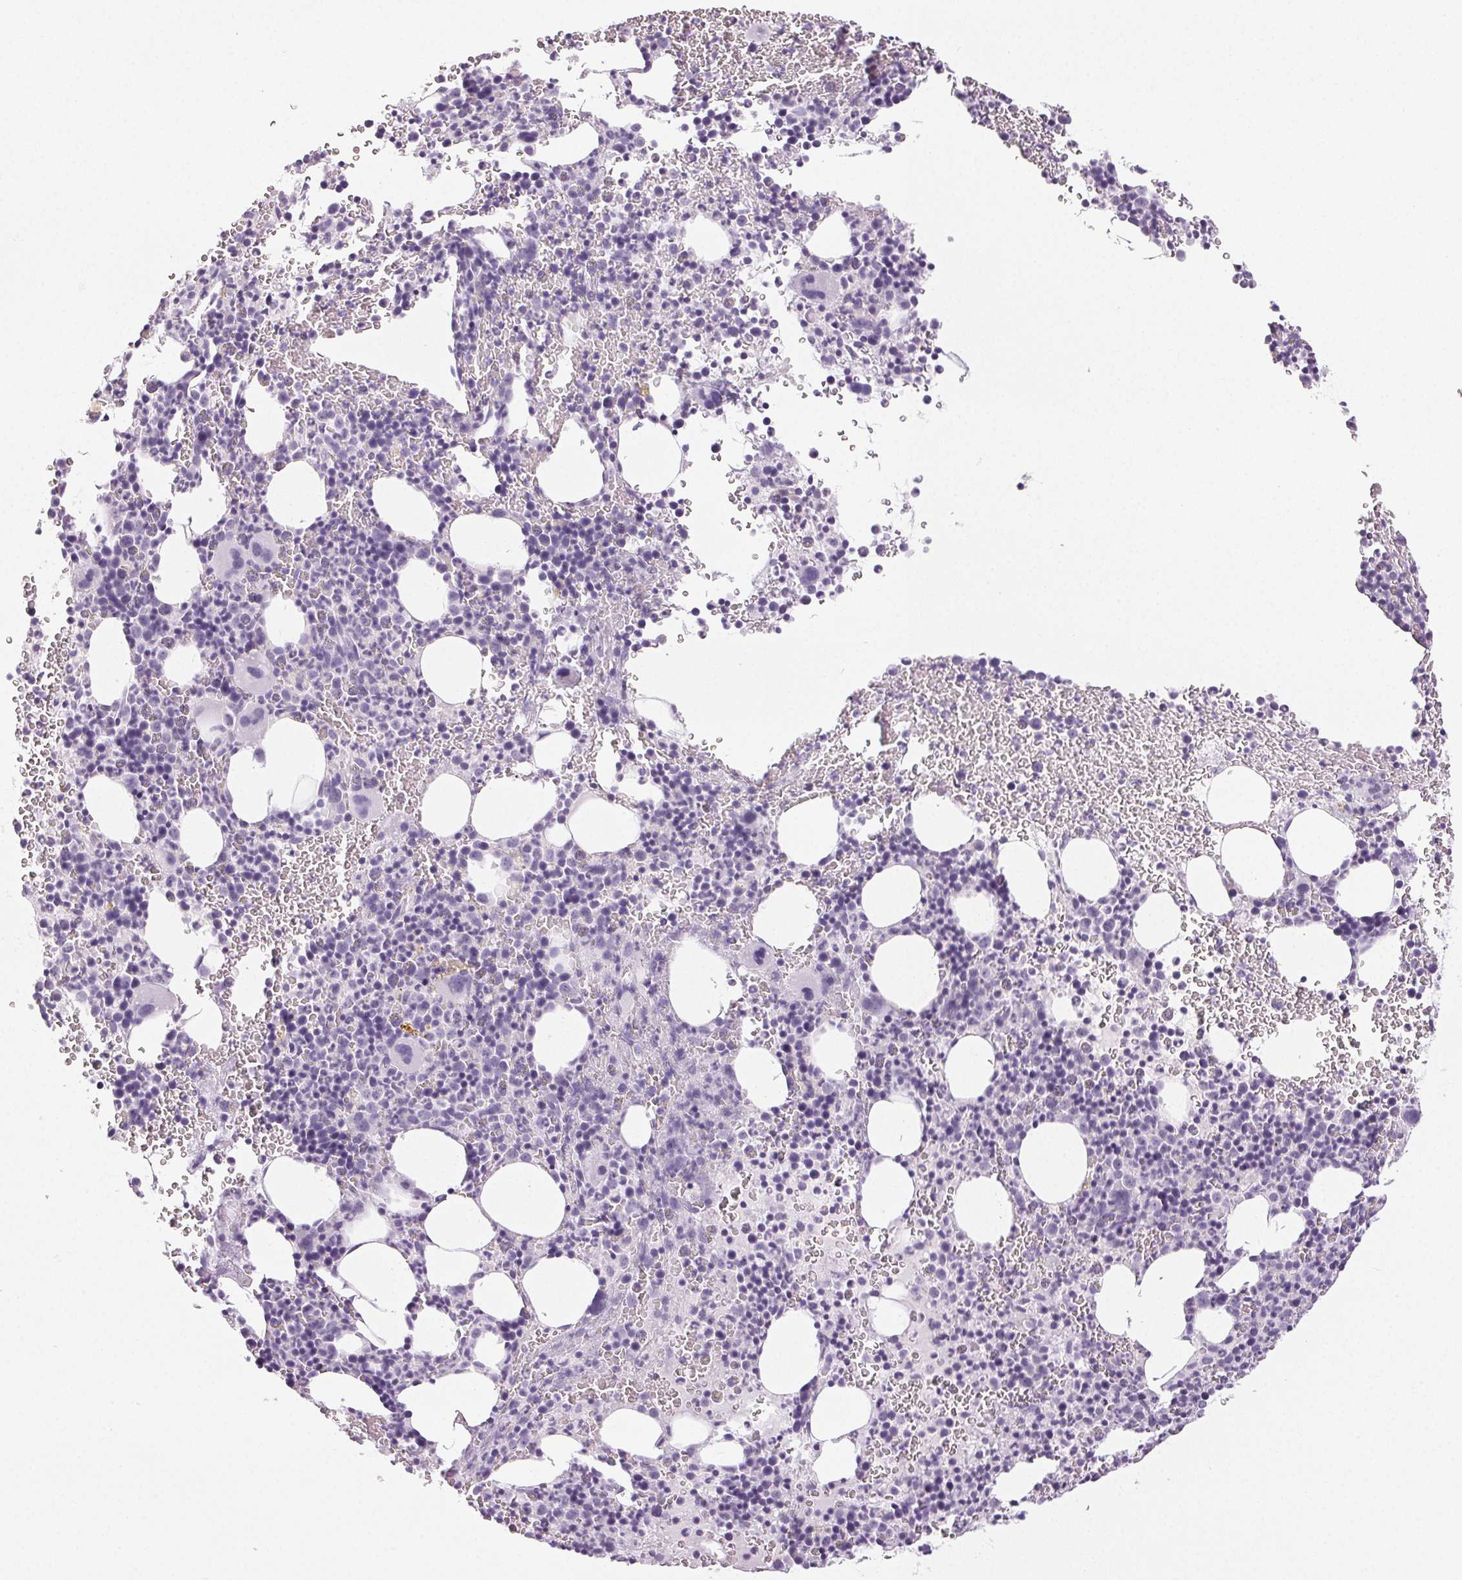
{"staining": {"intensity": "negative", "quantity": "none", "location": "none"}, "tissue": "bone marrow", "cell_type": "Hematopoietic cells", "image_type": "normal", "snomed": [{"axis": "morphology", "description": "Normal tissue, NOS"}, {"axis": "topography", "description": "Bone marrow"}], "caption": "Immunohistochemistry of normal human bone marrow exhibits no expression in hematopoietic cells. (Stains: DAB (3,3'-diaminobenzidine) immunohistochemistry with hematoxylin counter stain, Microscopy: brightfield microscopy at high magnification).", "gene": "COL7A1", "patient": {"sex": "male", "age": 63}}